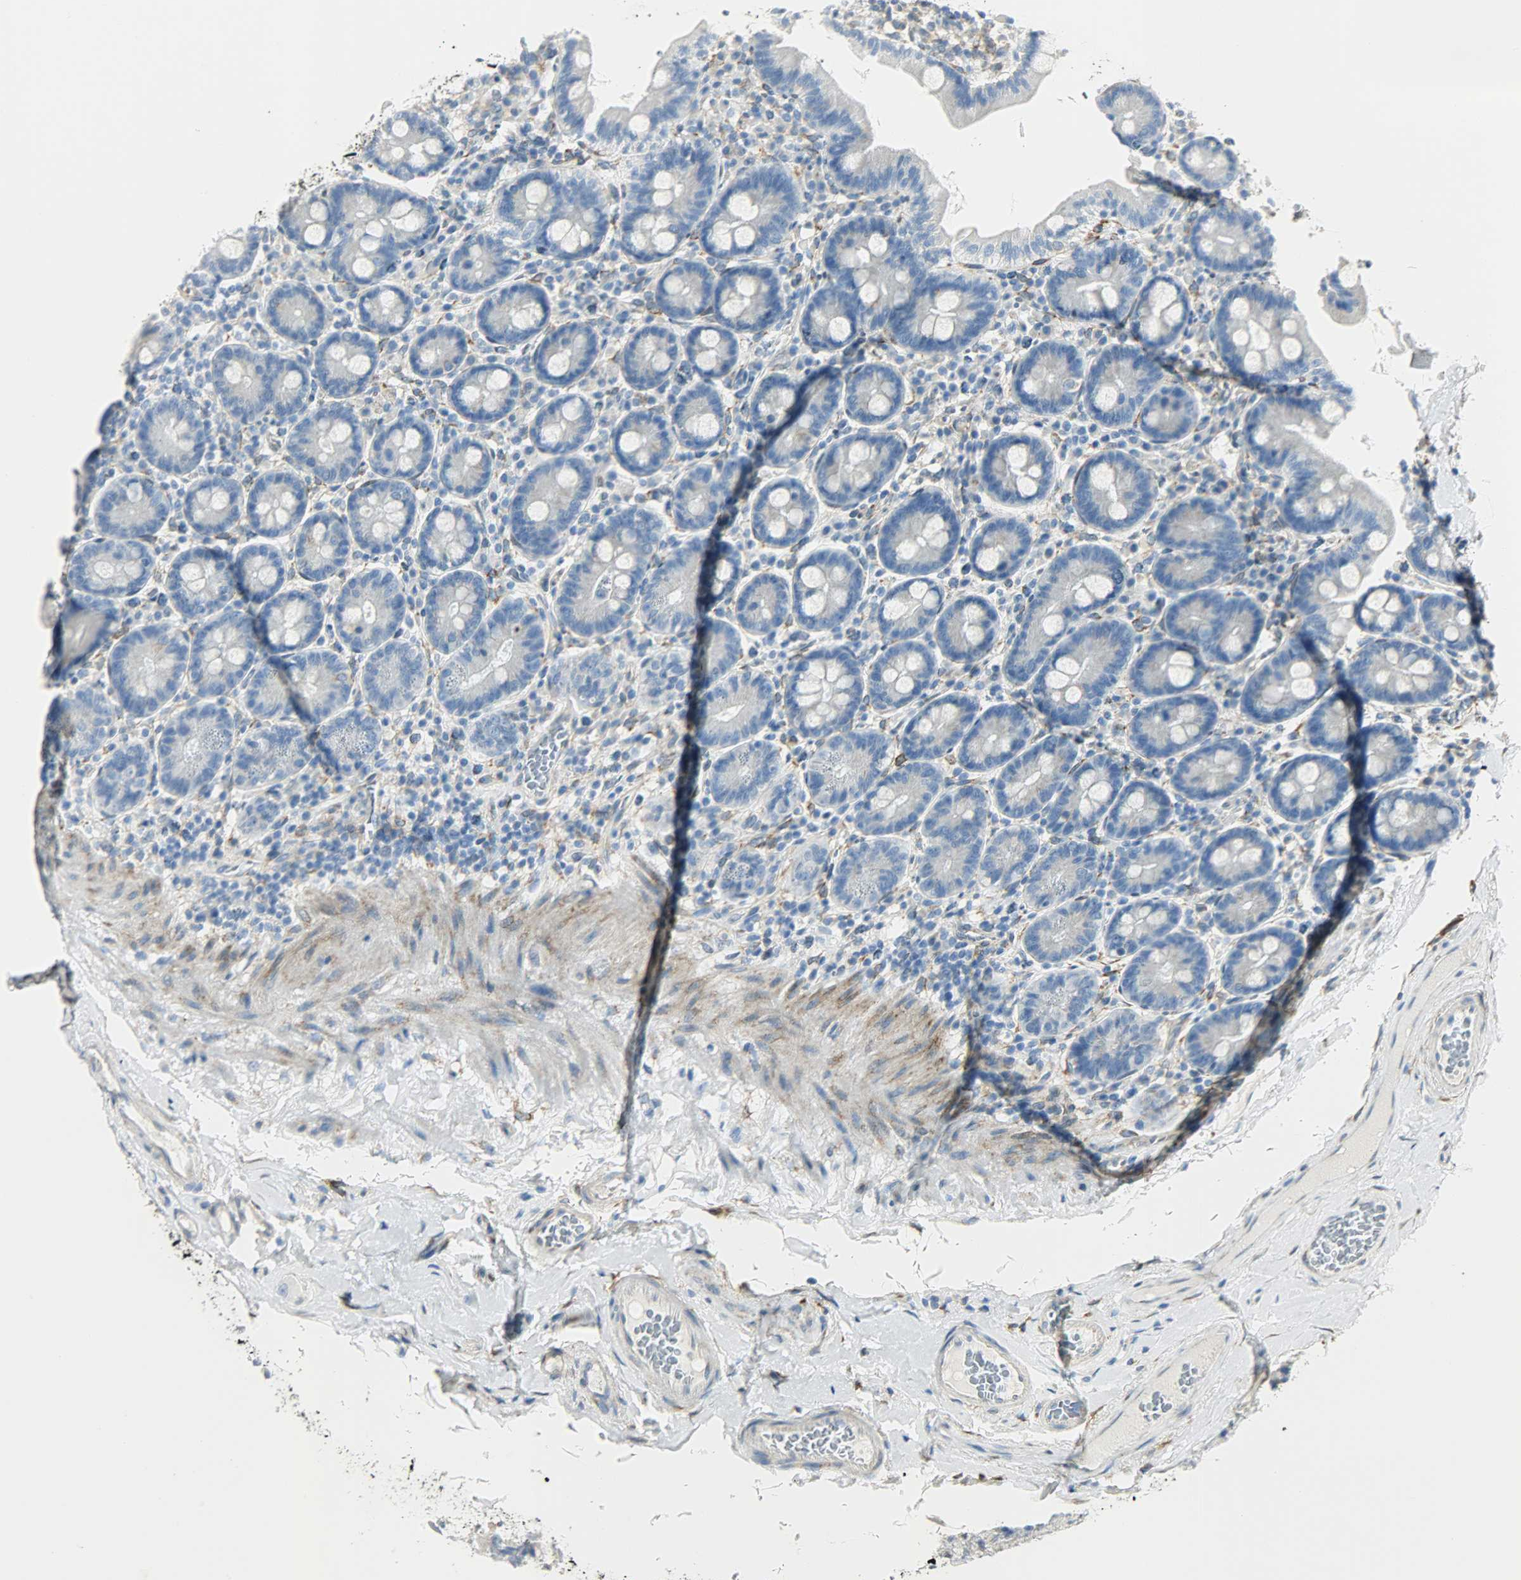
{"staining": {"intensity": "negative", "quantity": "none", "location": "none"}, "tissue": "duodenum", "cell_type": "Glandular cells", "image_type": "normal", "snomed": [{"axis": "morphology", "description": "Normal tissue, NOS"}, {"axis": "topography", "description": "Duodenum"}], "caption": "This is an immunohistochemistry (IHC) micrograph of unremarkable duodenum. There is no expression in glandular cells.", "gene": "PKD2", "patient": {"sex": "male", "age": 66}}